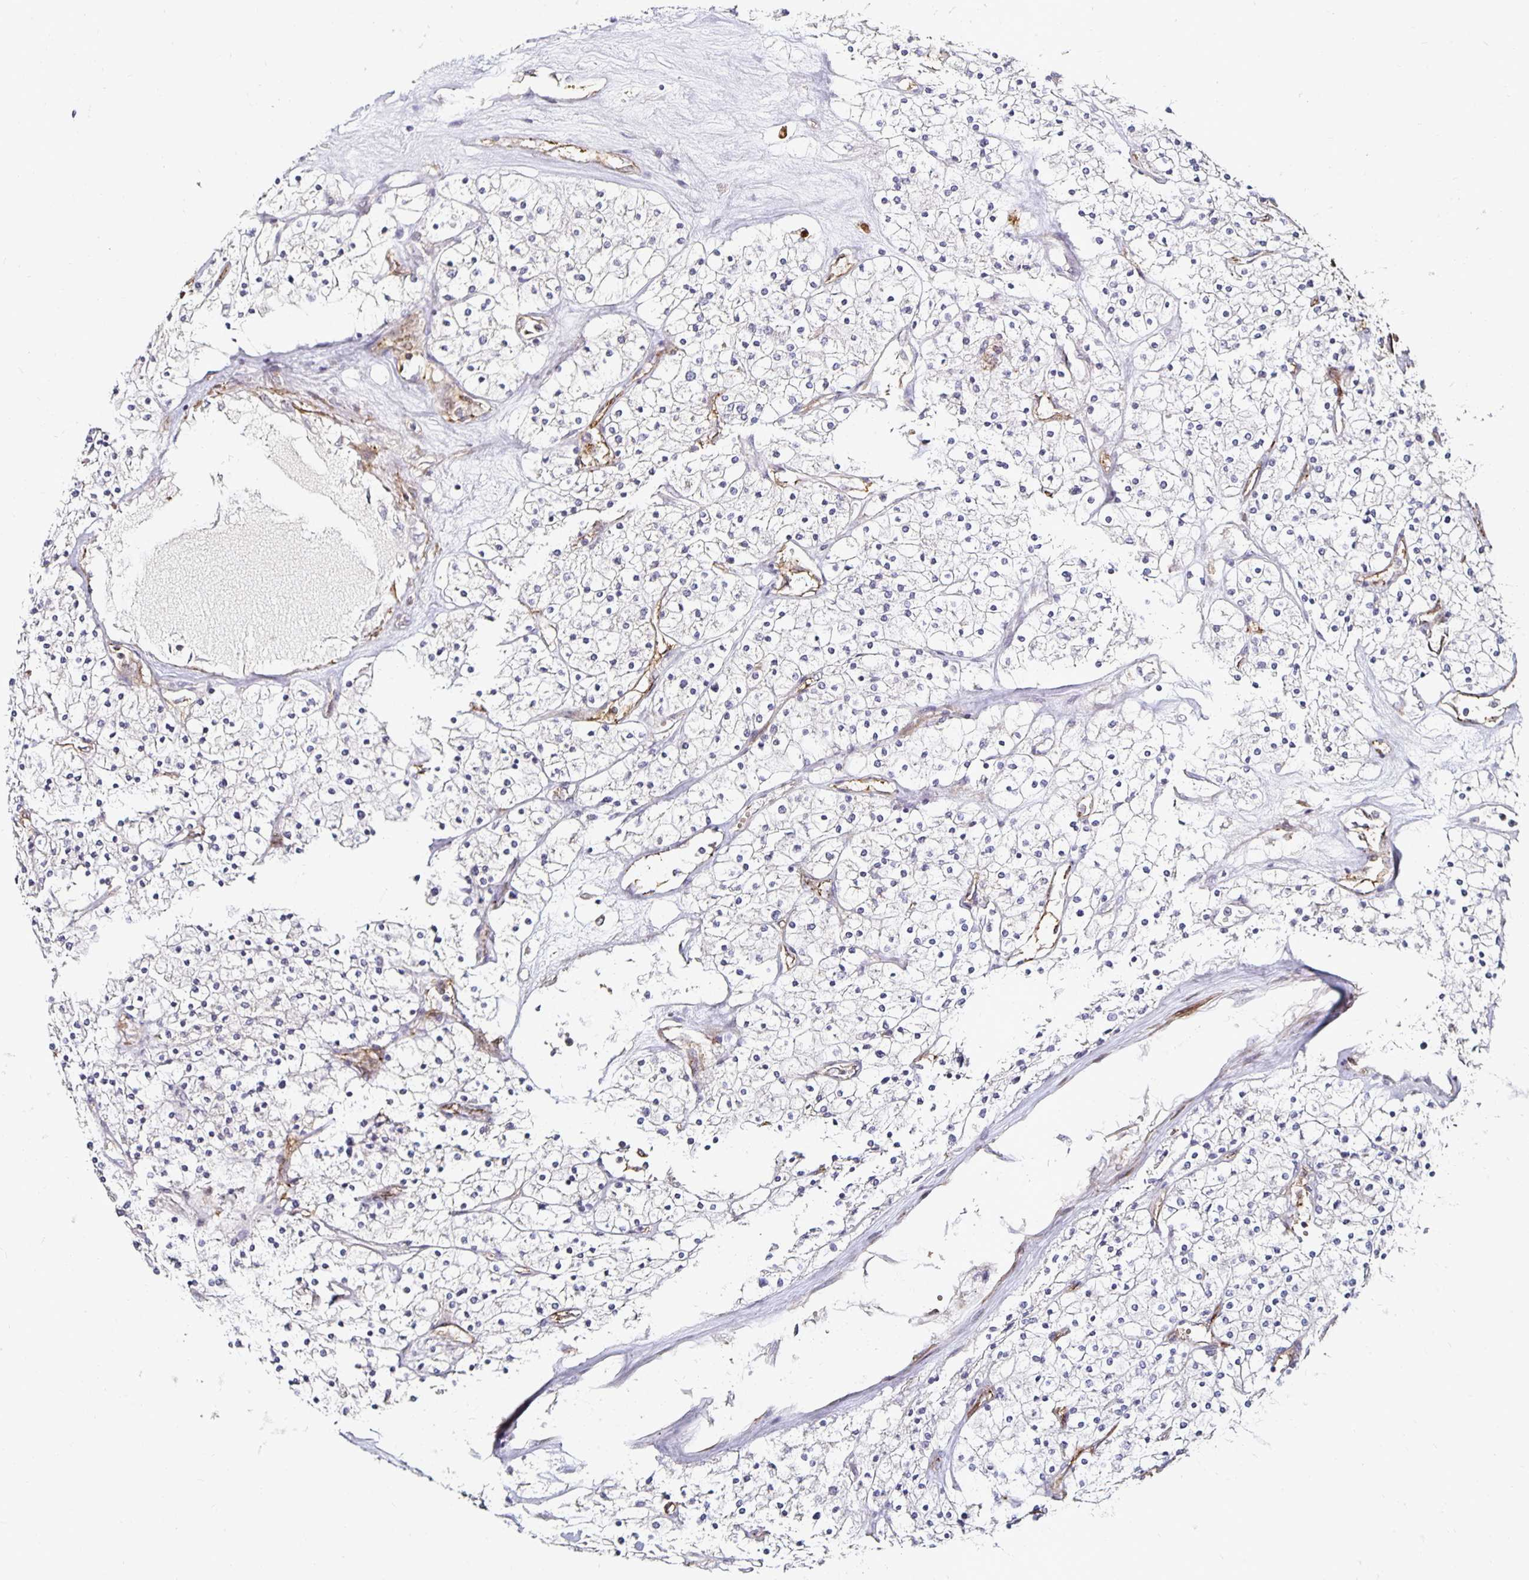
{"staining": {"intensity": "negative", "quantity": "none", "location": "none"}, "tissue": "renal cancer", "cell_type": "Tumor cells", "image_type": "cancer", "snomed": [{"axis": "morphology", "description": "Adenocarcinoma, NOS"}, {"axis": "topography", "description": "Kidney"}], "caption": "The histopathology image reveals no staining of tumor cells in renal cancer. The staining was performed using DAB (3,3'-diaminobenzidine) to visualize the protein expression in brown, while the nuclei were stained in blue with hematoxylin (Magnification: 20x).", "gene": "ANLN", "patient": {"sex": "male", "age": 80}}